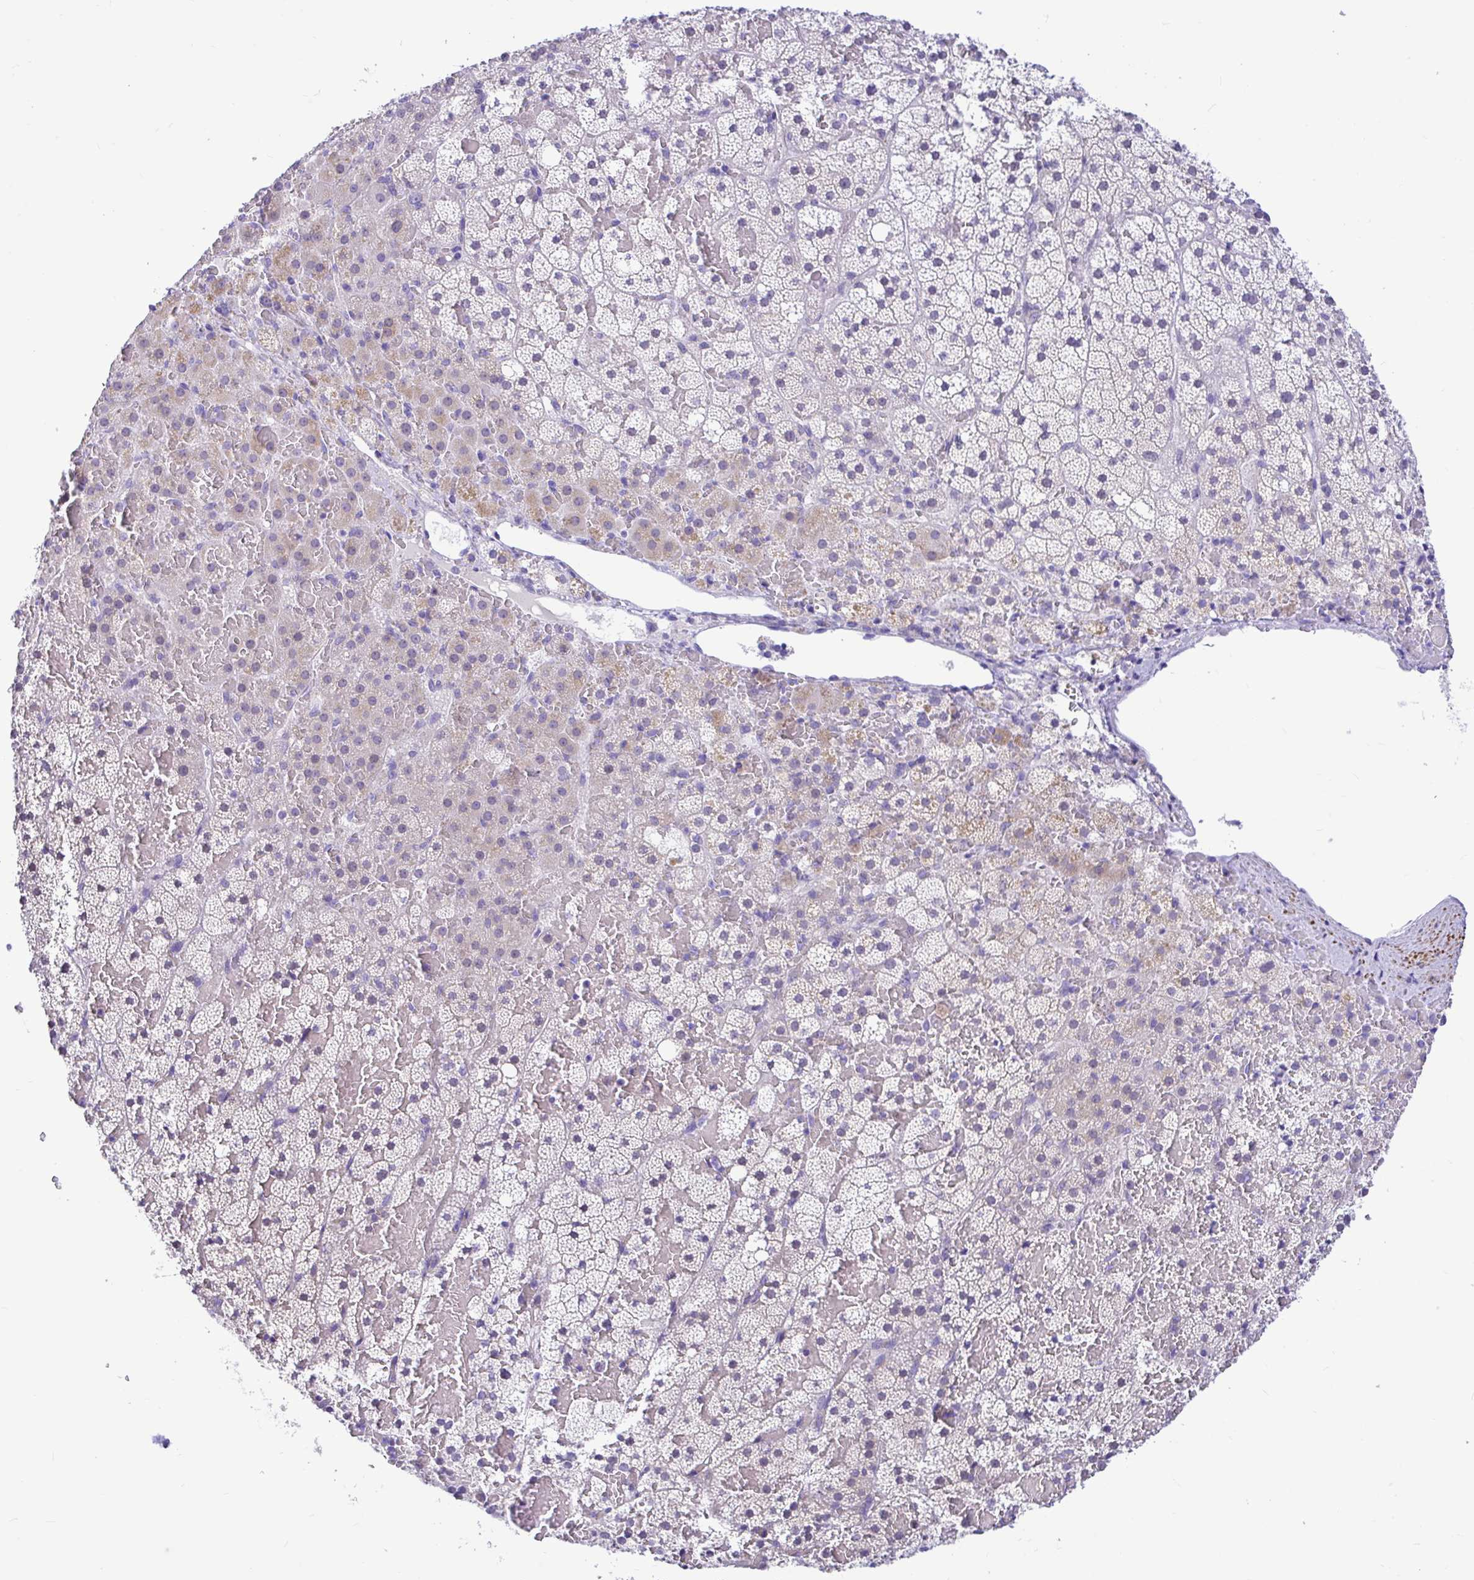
{"staining": {"intensity": "weak", "quantity": "<25%", "location": "cytoplasmic/membranous"}, "tissue": "adrenal gland", "cell_type": "Glandular cells", "image_type": "normal", "snomed": [{"axis": "morphology", "description": "Normal tissue, NOS"}, {"axis": "topography", "description": "Adrenal gland"}], "caption": "DAB immunohistochemical staining of unremarkable adrenal gland demonstrates no significant expression in glandular cells. The staining is performed using DAB brown chromogen with nuclei counter-stained in using hematoxylin.", "gene": "BACE2", "patient": {"sex": "male", "age": 53}}